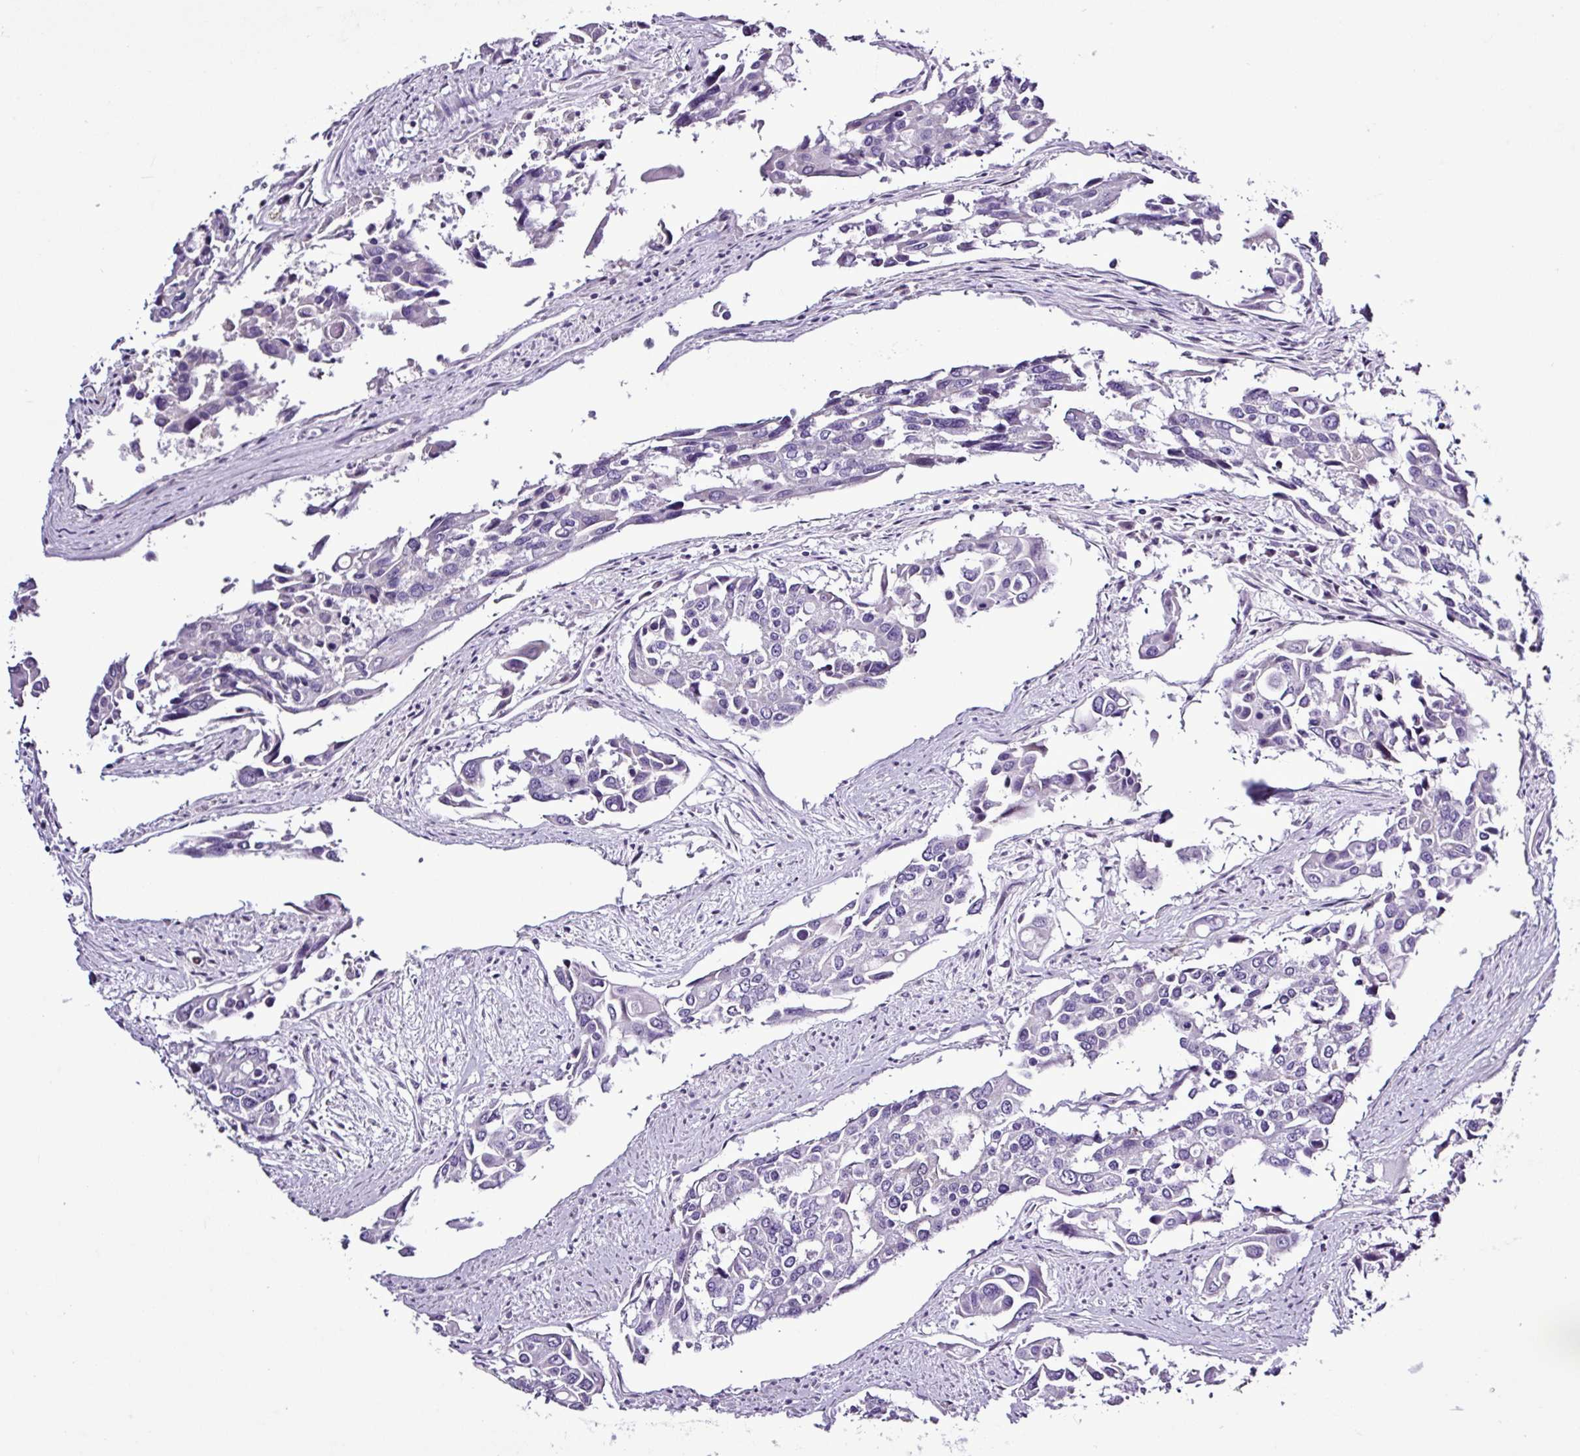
{"staining": {"intensity": "negative", "quantity": "none", "location": "none"}, "tissue": "colorectal cancer", "cell_type": "Tumor cells", "image_type": "cancer", "snomed": [{"axis": "morphology", "description": "Adenocarcinoma, NOS"}, {"axis": "topography", "description": "Colon"}], "caption": "The histopathology image exhibits no significant expression in tumor cells of colorectal cancer.", "gene": "ALDH3A1", "patient": {"sex": "male", "age": 77}}